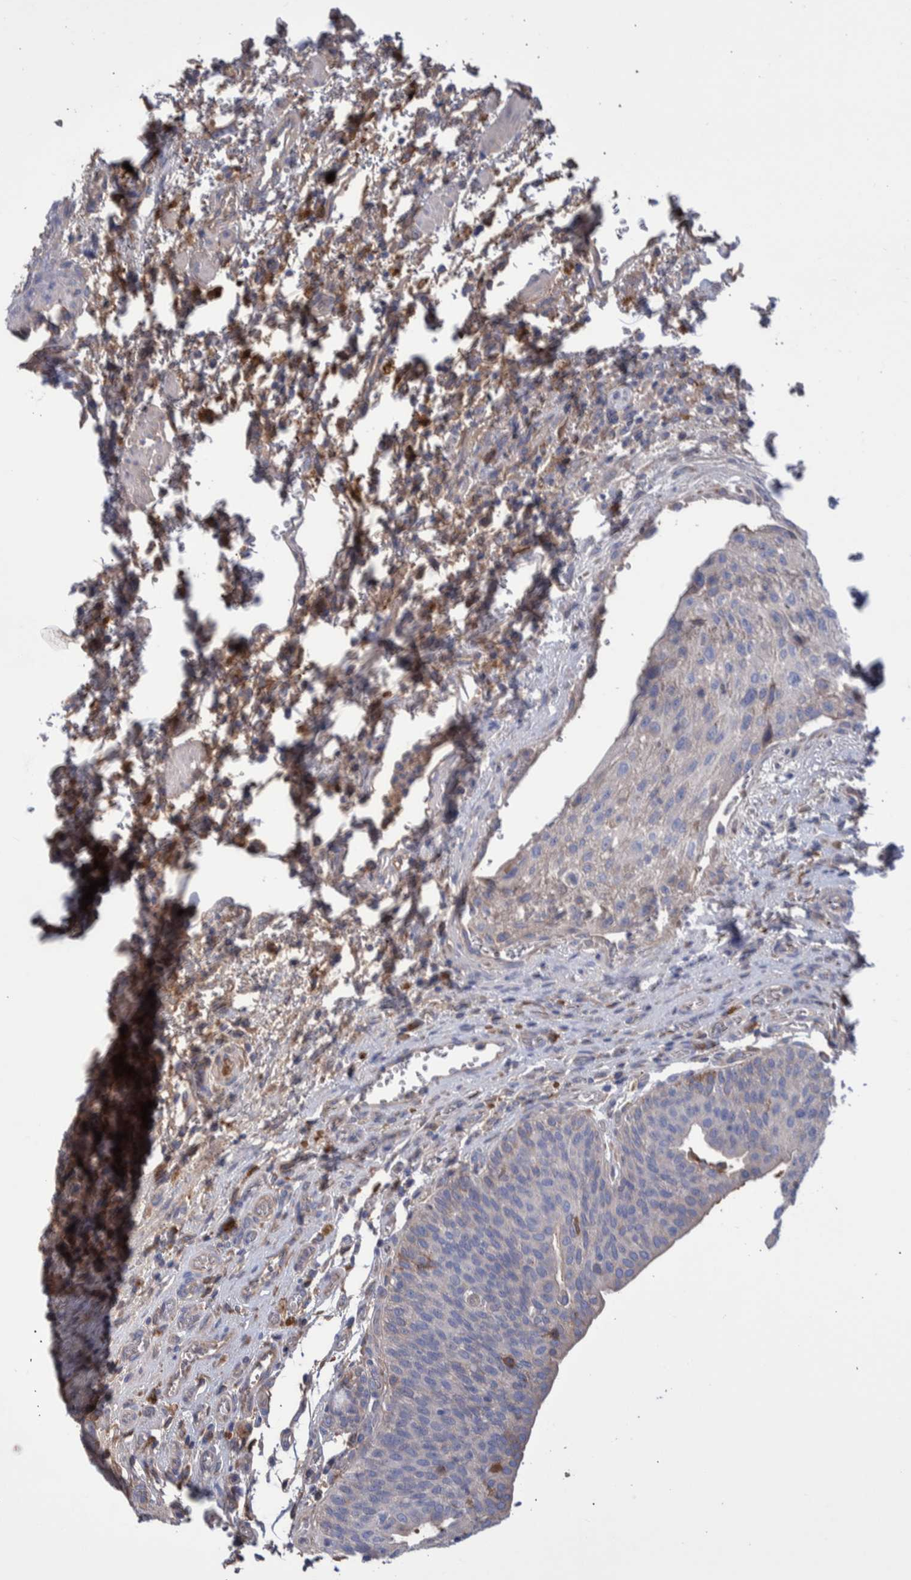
{"staining": {"intensity": "negative", "quantity": "none", "location": "none"}, "tissue": "urothelial cancer", "cell_type": "Tumor cells", "image_type": "cancer", "snomed": [{"axis": "morphology", "description": "Urothelial carcinoma, Low grade"}, {"axis": "morphology", "description": "Urothelial carcinoma, High grade"}, {"axis": "topography", "description": "Urinary bladder"}], "caption": "IHC photomicrograph of human urothelial carcinoma (low-grade) stained for a protein (brown), which exhibits no expression in tumor cells. Nuclei are stained in blue.", "gene": "DLL4", "patient": {"sex": "male", "age": 35}}